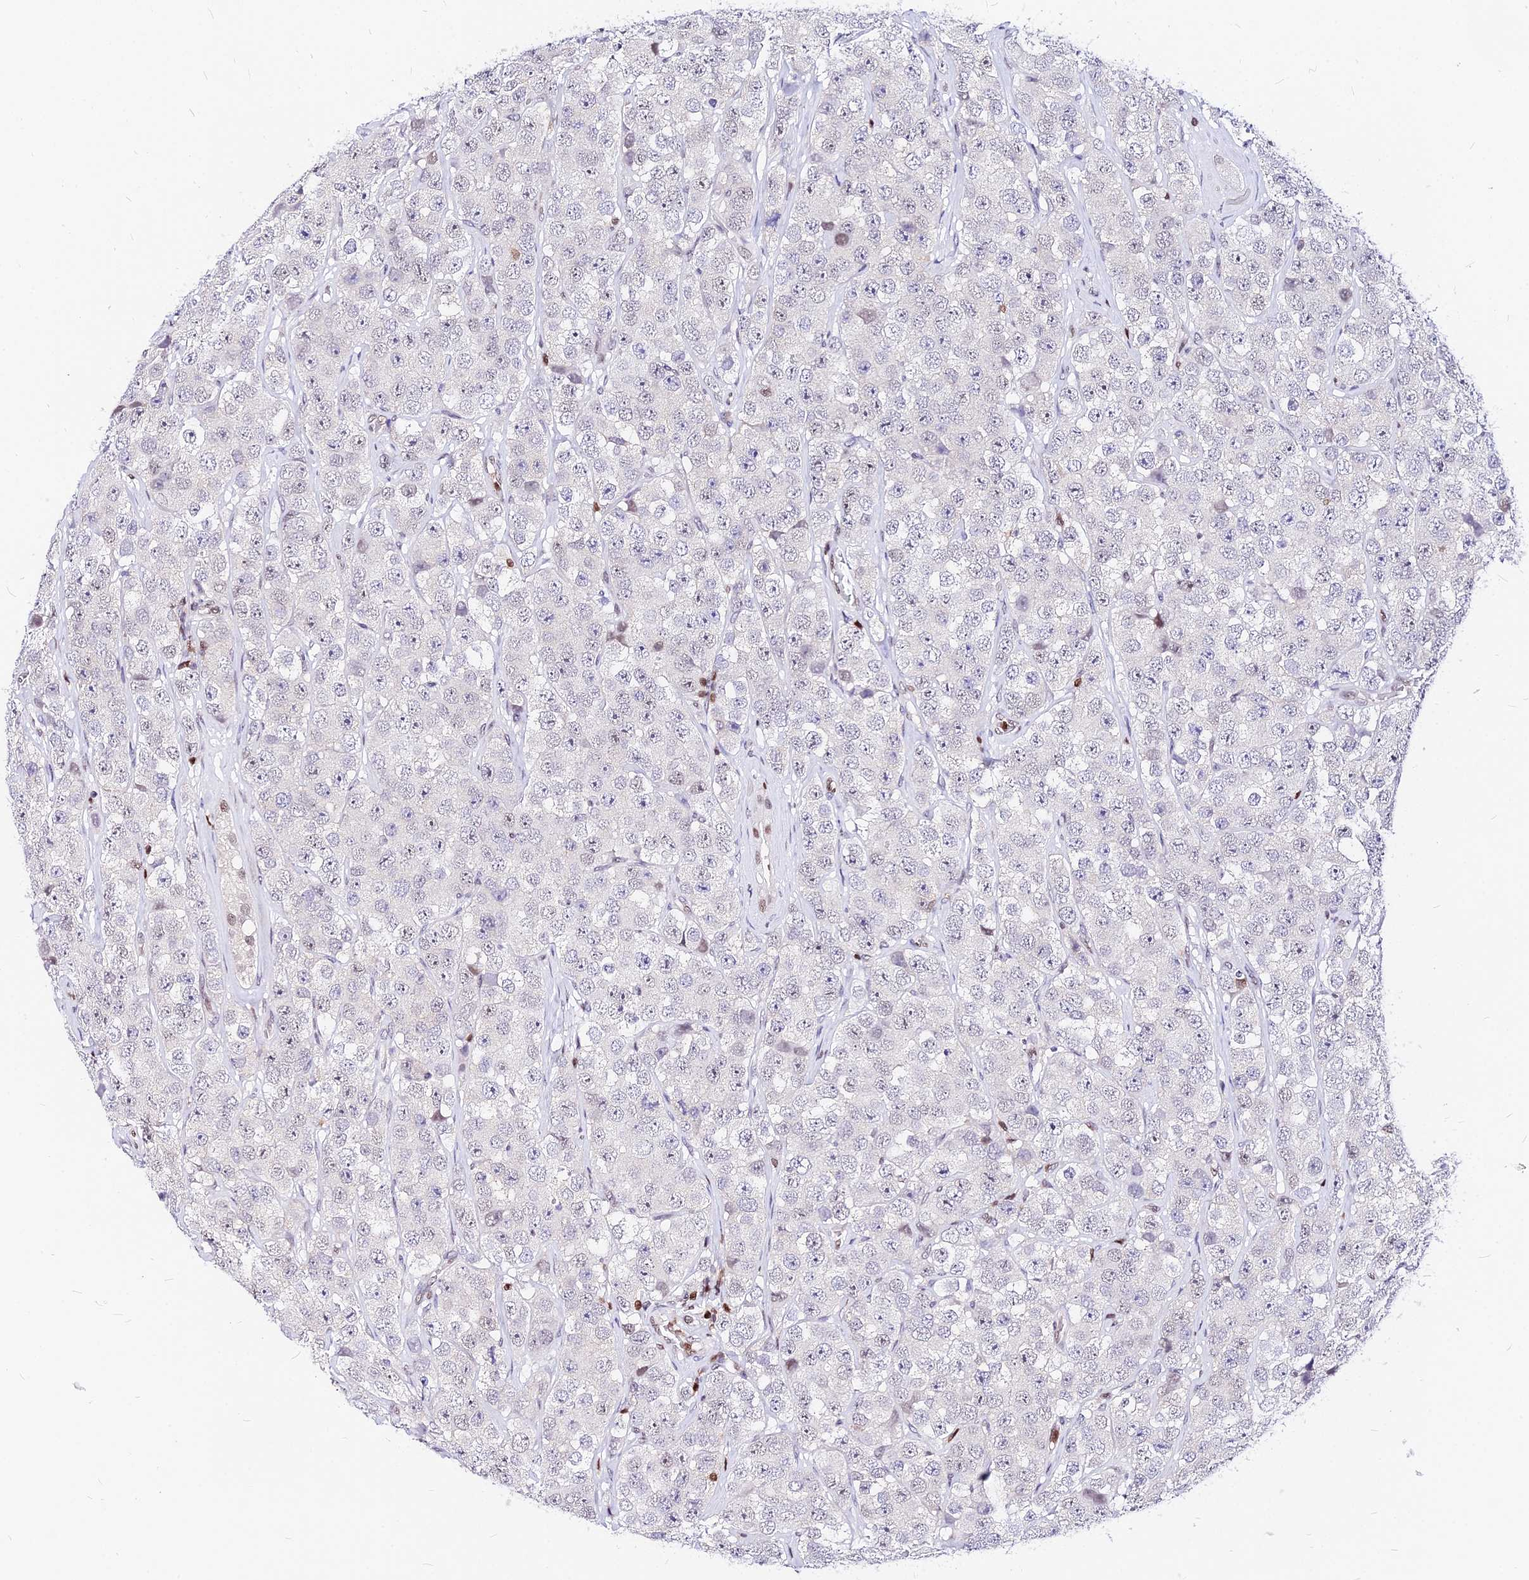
{"staining": {"intensity": "negative", "quantity": "none", "location": "none"}, "tissue": "testis cancer", "cell_type": "Tumor cells", "image_type": "cancer", "snomed": [{"axis": "morphology", "description": "Seminoma, NOS"}, {"axis": "topography", "description": "Testis"}], "caption": "This is an IHC image of human testis seminoma. There is no expression in tumor cells.", "gene": "PAXX", "patient": {"sex": "male", "age": 28}}